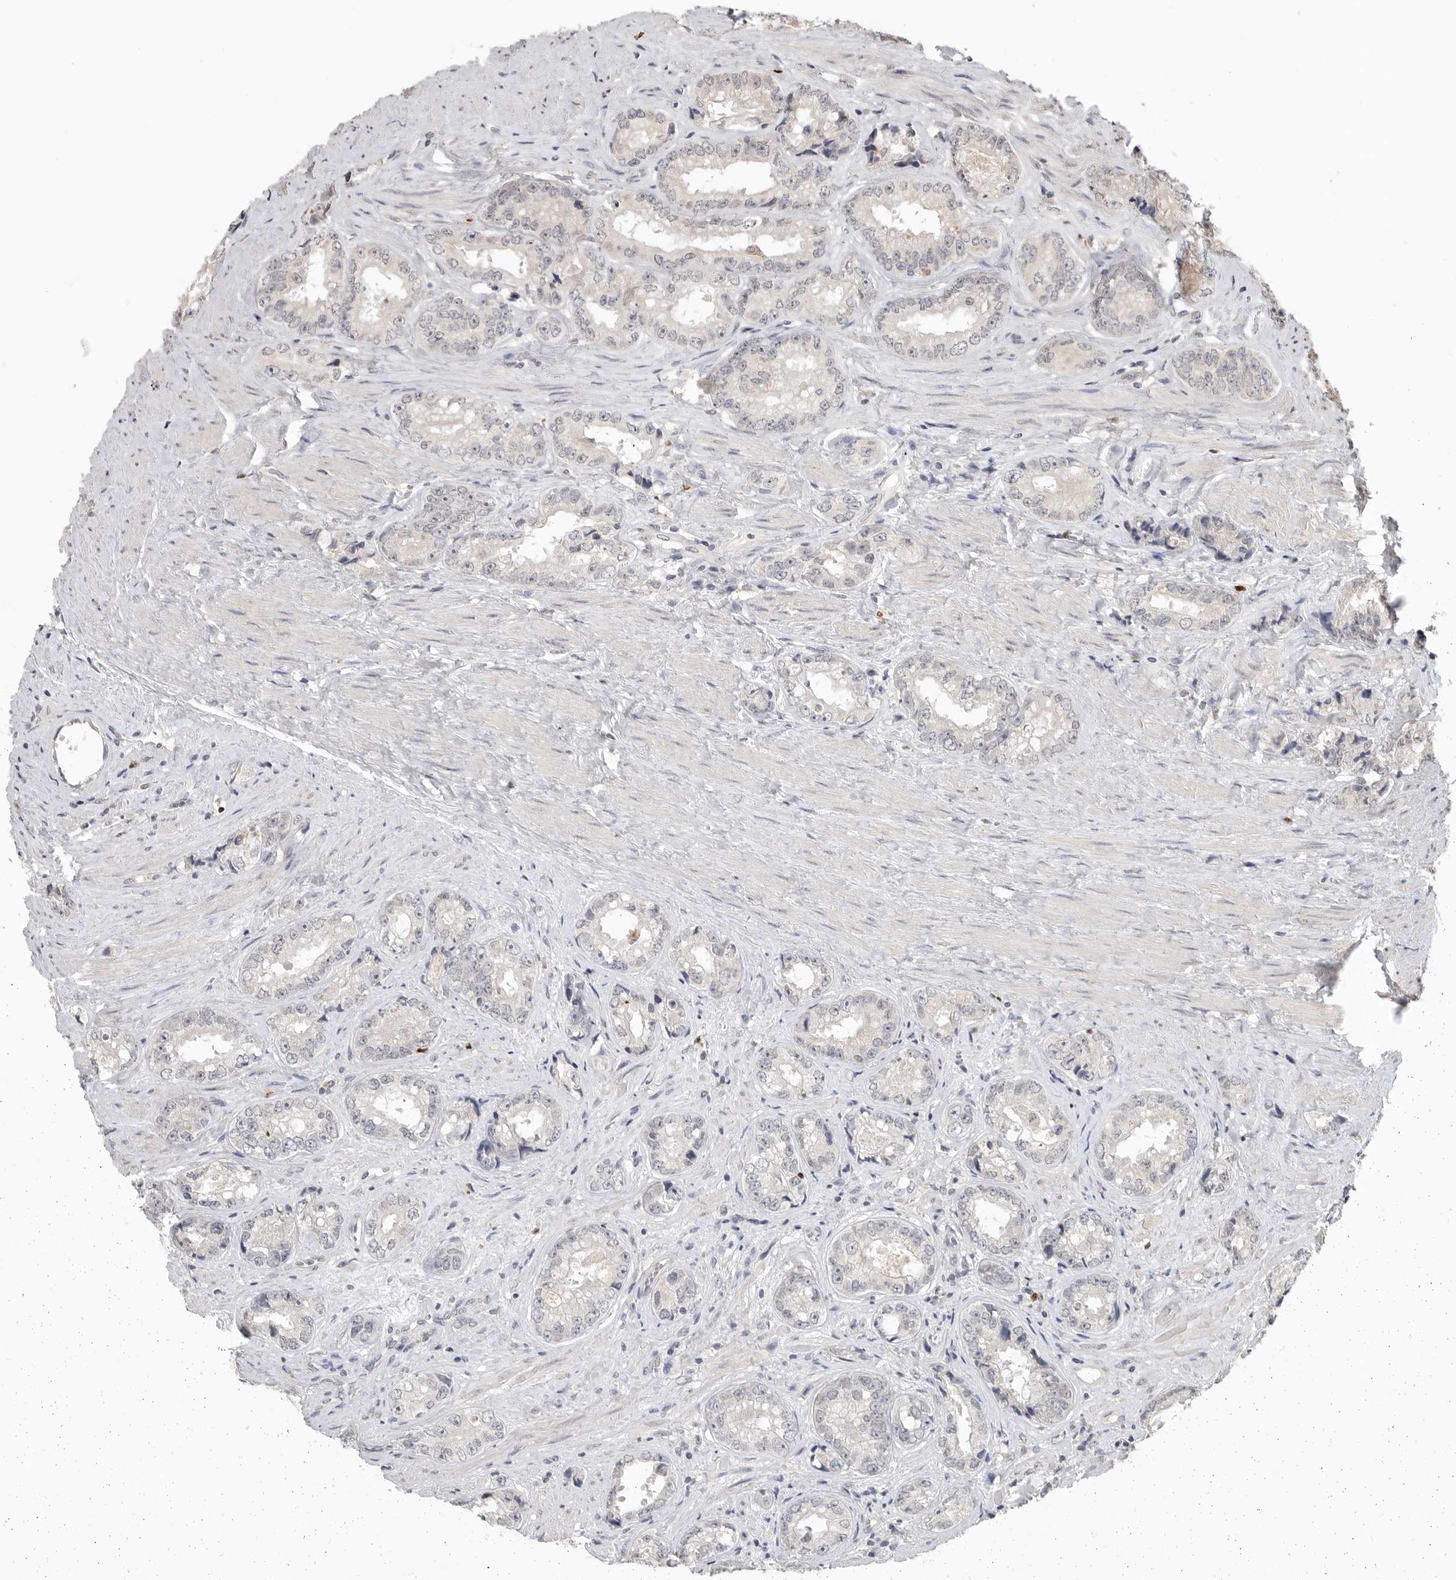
{"staining": {"intensity": "negative", "quantity": "none", "location": "none"}, "tissue": "prostate cancer", "cell_type": "Tumor cells", "image_type": "cancer", "snomed": [{"axis": "morphology", "description": "Adenocarcinoma, High grade"}, {"axis": "topography", "description": "Prostate"}], "caption": "Tumor cells are negative for brown protein staining in prostate cancer (high-grade adenocarcinoma). (DAB (3,3'-diaminobenzidine) immunohistochemistry (IHC) visualized using brightfield microscopy, high magnification).", "gene": "FOXP3", "patient": {"sex": "male", "age": 61}}